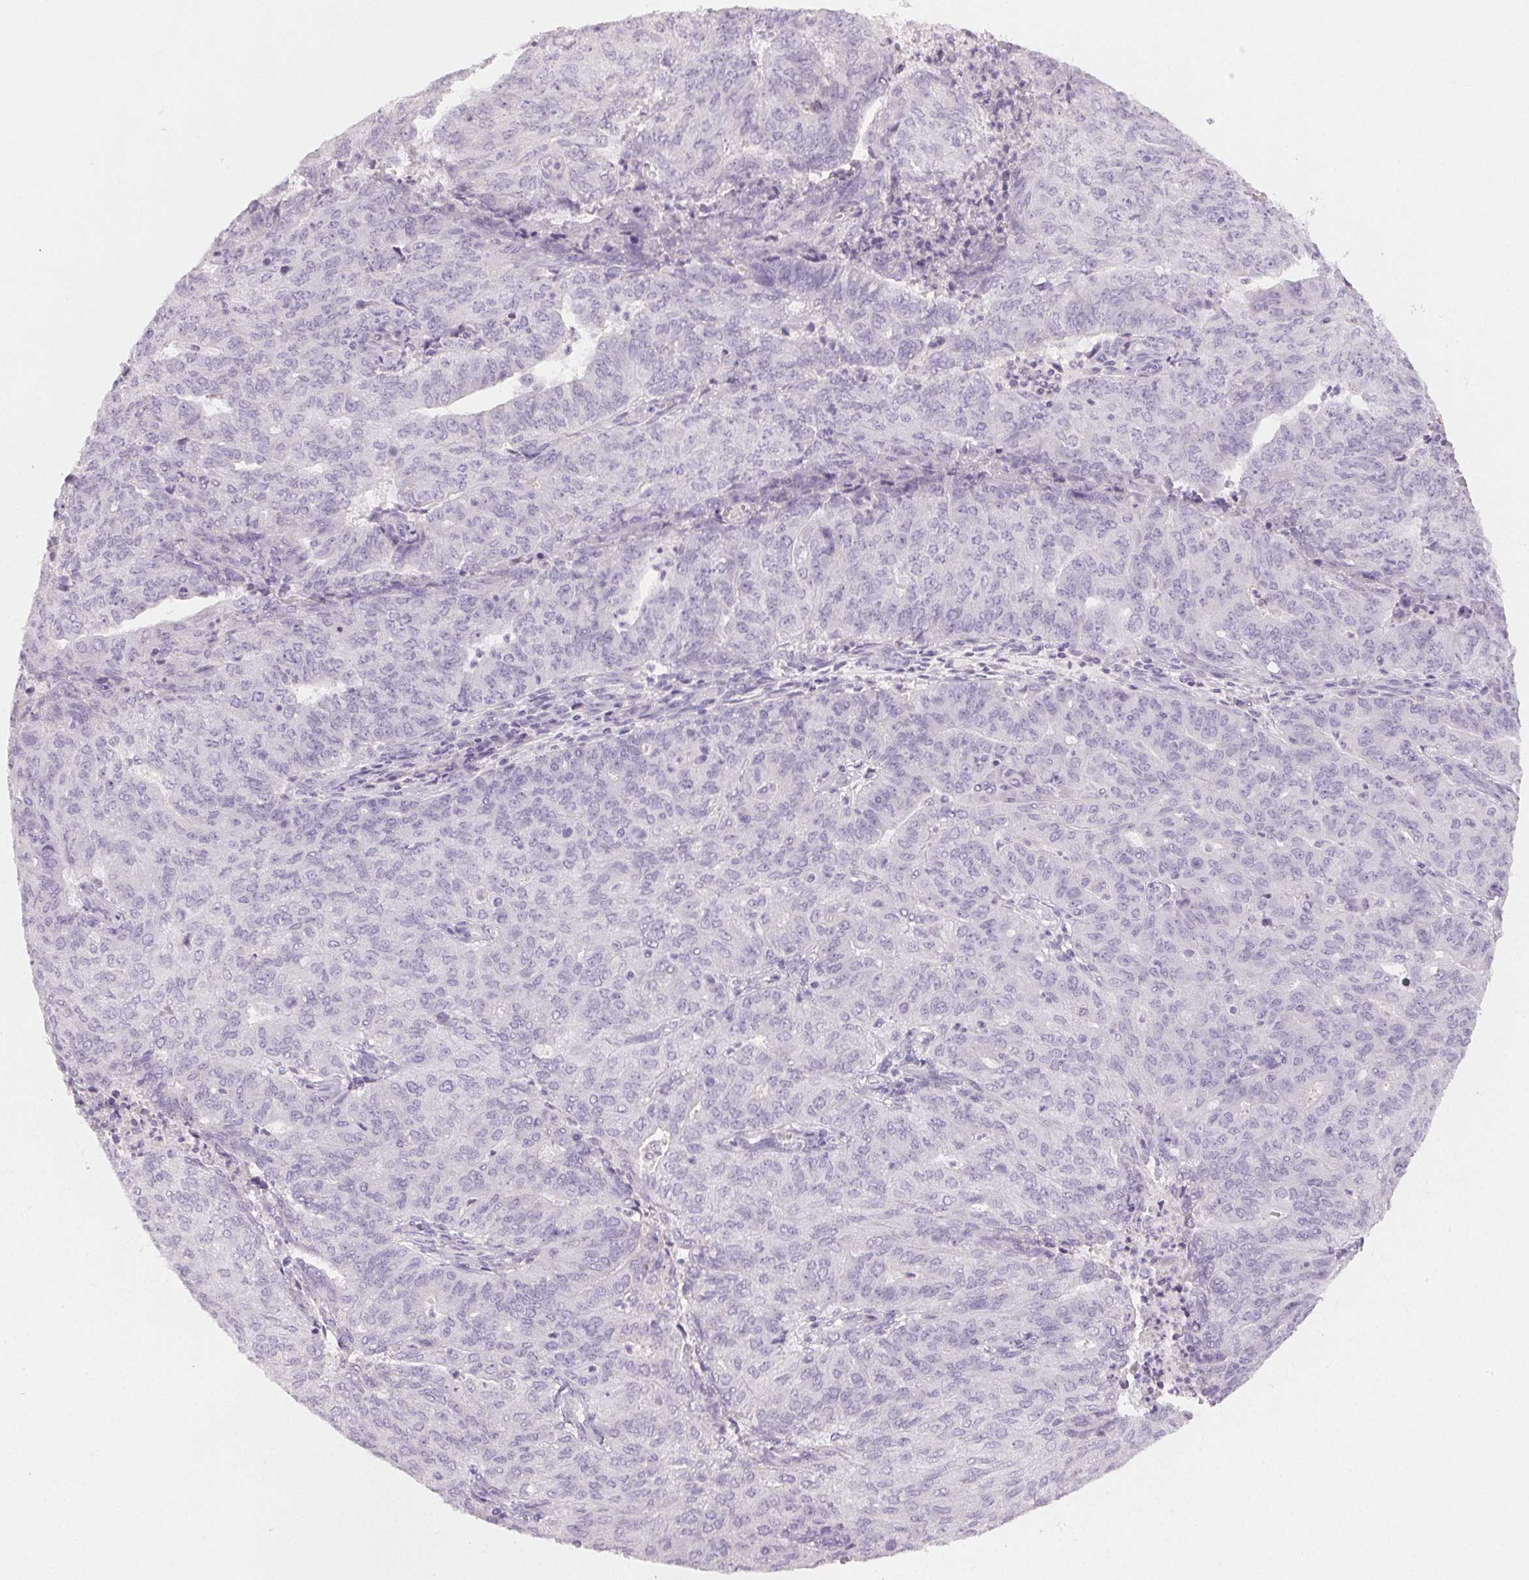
{"staining": {"intensity": "negative", "quantity": "none", "location": "none"}, "tissue": "endometrial cancer", "cell_type": "Tumor cells", "image_type": "cancer", "snomed": [{"axis": "morphology", "description": "Adenocarcinoma, NOS"}, {"axis": "topography", "description": "Endometrium"}], "caption": "Immunohistochemical staining of human endometrial cancer reveals no significant staining in tumor cells.", "gene": "MIOX", "patient": {"sex": "female", "age": 82}}